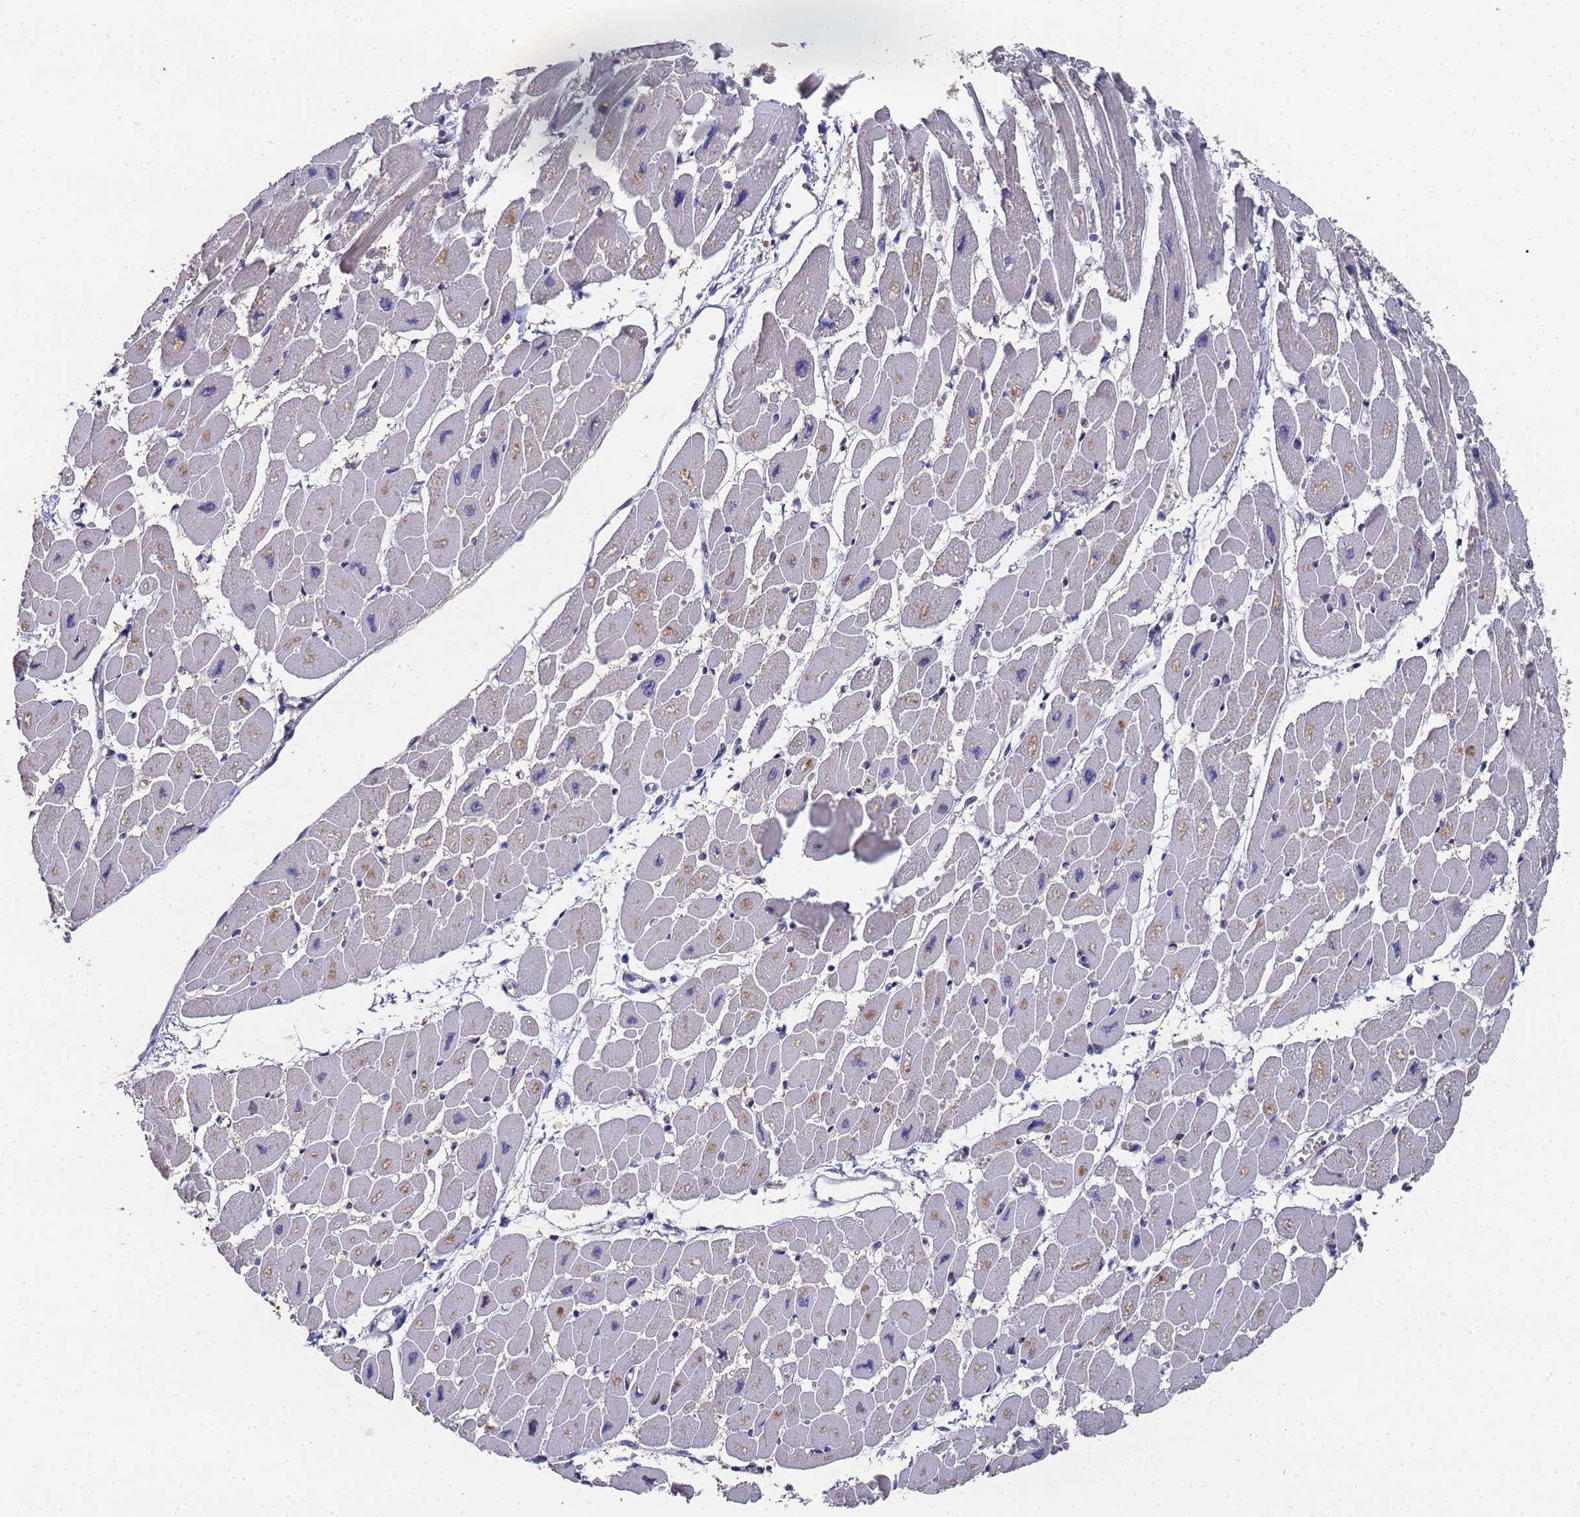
{"staining": {"intensity": "weak", "quantity": "25%-75%", "location": "cytoplasmic/membranous"}, "tissue": "heart muscle", "cell_type": "Cardiomyocytes", "image_type": "normal", "snomed": [{"axis": "morphology", "description": "Normal tissue, NOS"}, {"axis": "topography", "description": "Heart"}], "caption": "Immunohistochemistry micrograph of unremarkable heart muscle stained for a protein (brown), which exhibits low levels of weak cytoplasmic/membranous expression in about 25%-75% of cardiomyocytes.", "gene": "NSUN6", "patient": {"sex": "female", "age": 54}}